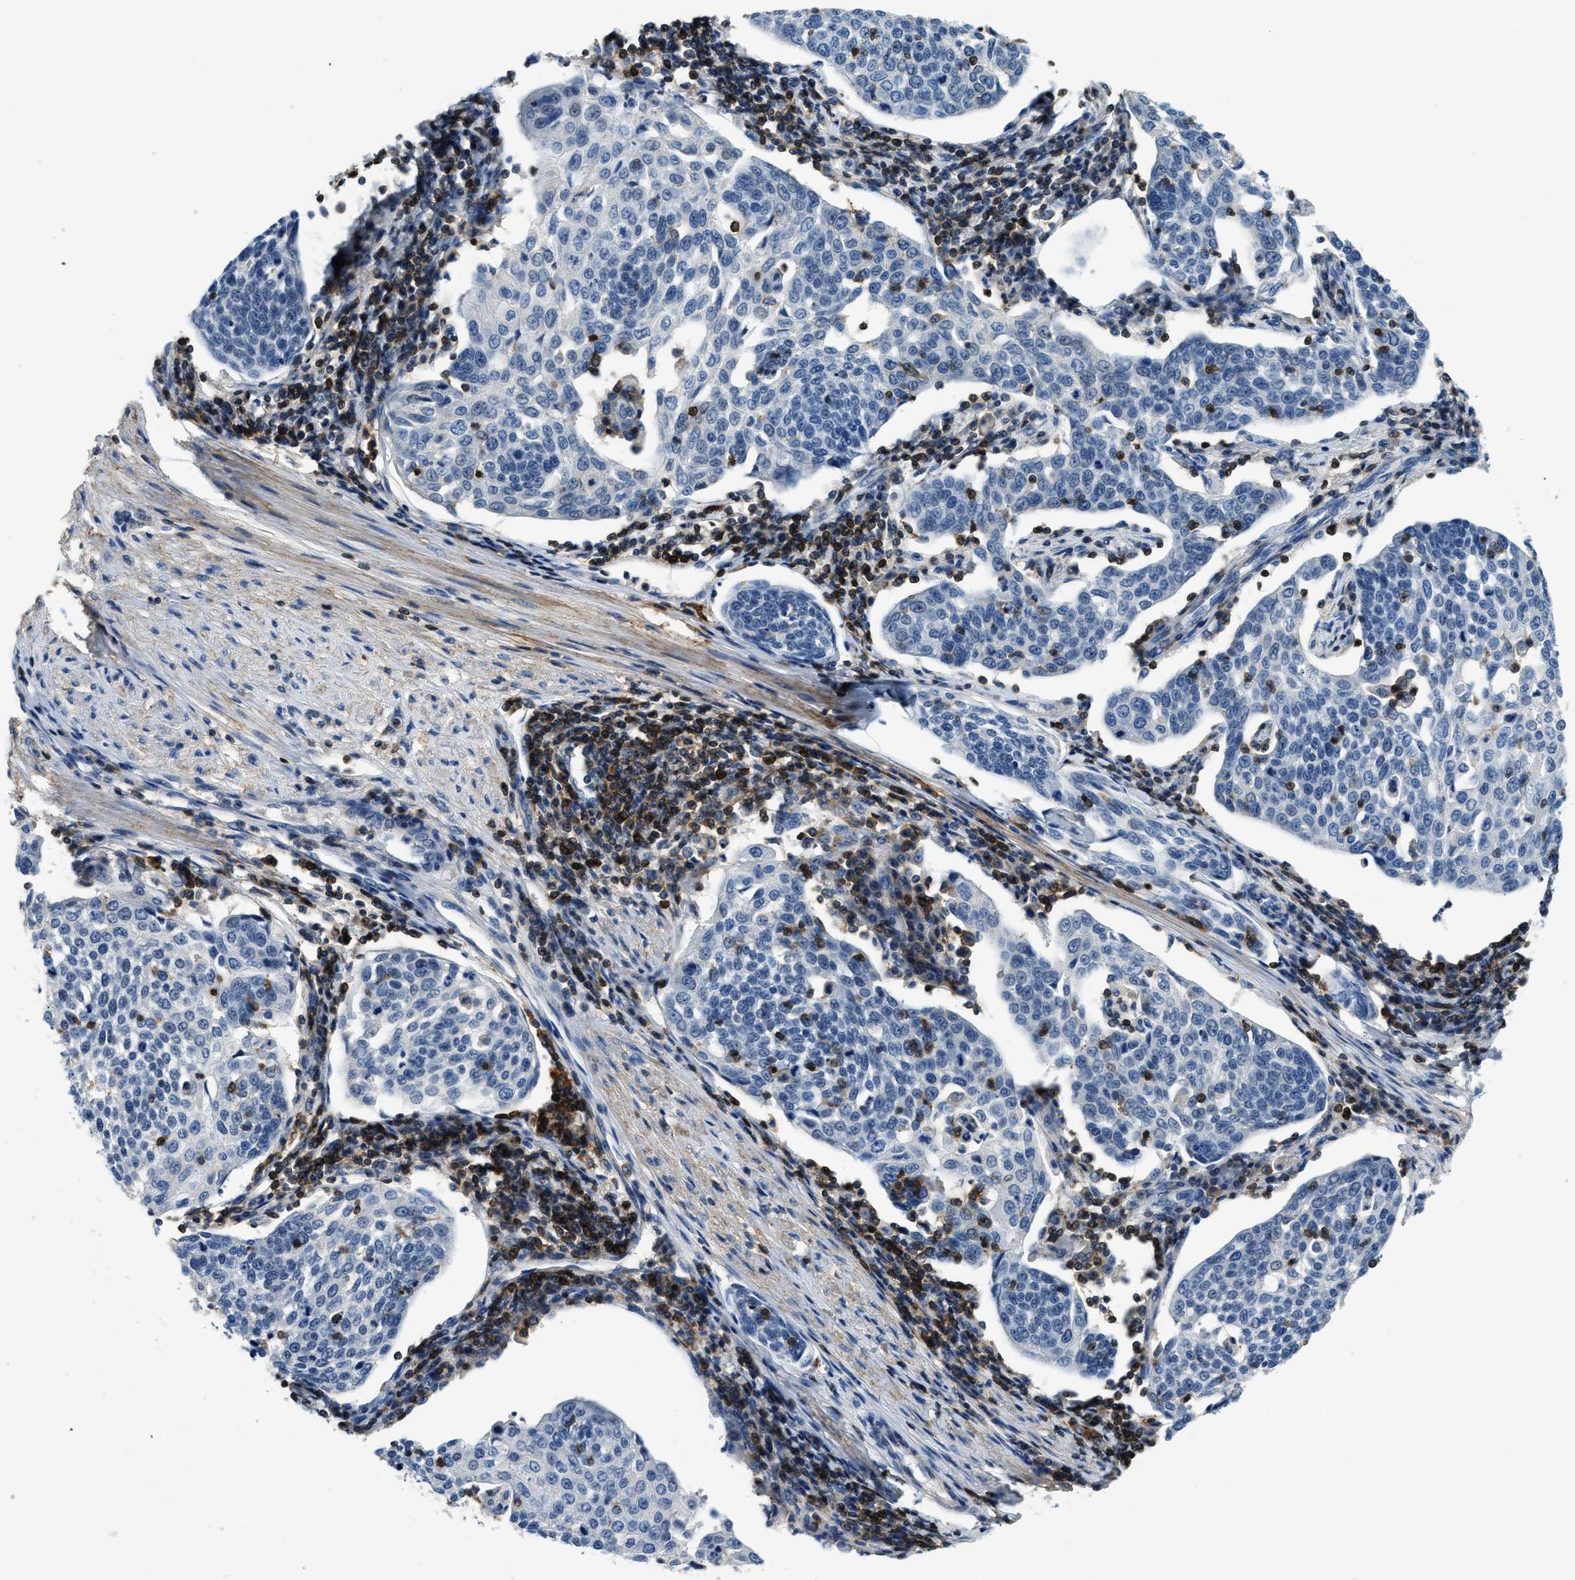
{"staining": {"intensity": "negative", "quantity": "none", "location": "none"}, "tissue": "cervical cancer", "cell_type": "Tumor cells", "image_type": "cancer", "snomed": [{"axis": "morphology", "description": "Squamous cell carcinoma, NOS"}, {"axis": "topography", "description": "Cervix"}], "caption": "Histopathology image shows no significant protein staining in tumor cells of cervical squamous cell carcinoma.", "gene": "MYO1G", "patient": {"sex": "female", "age": 34}}